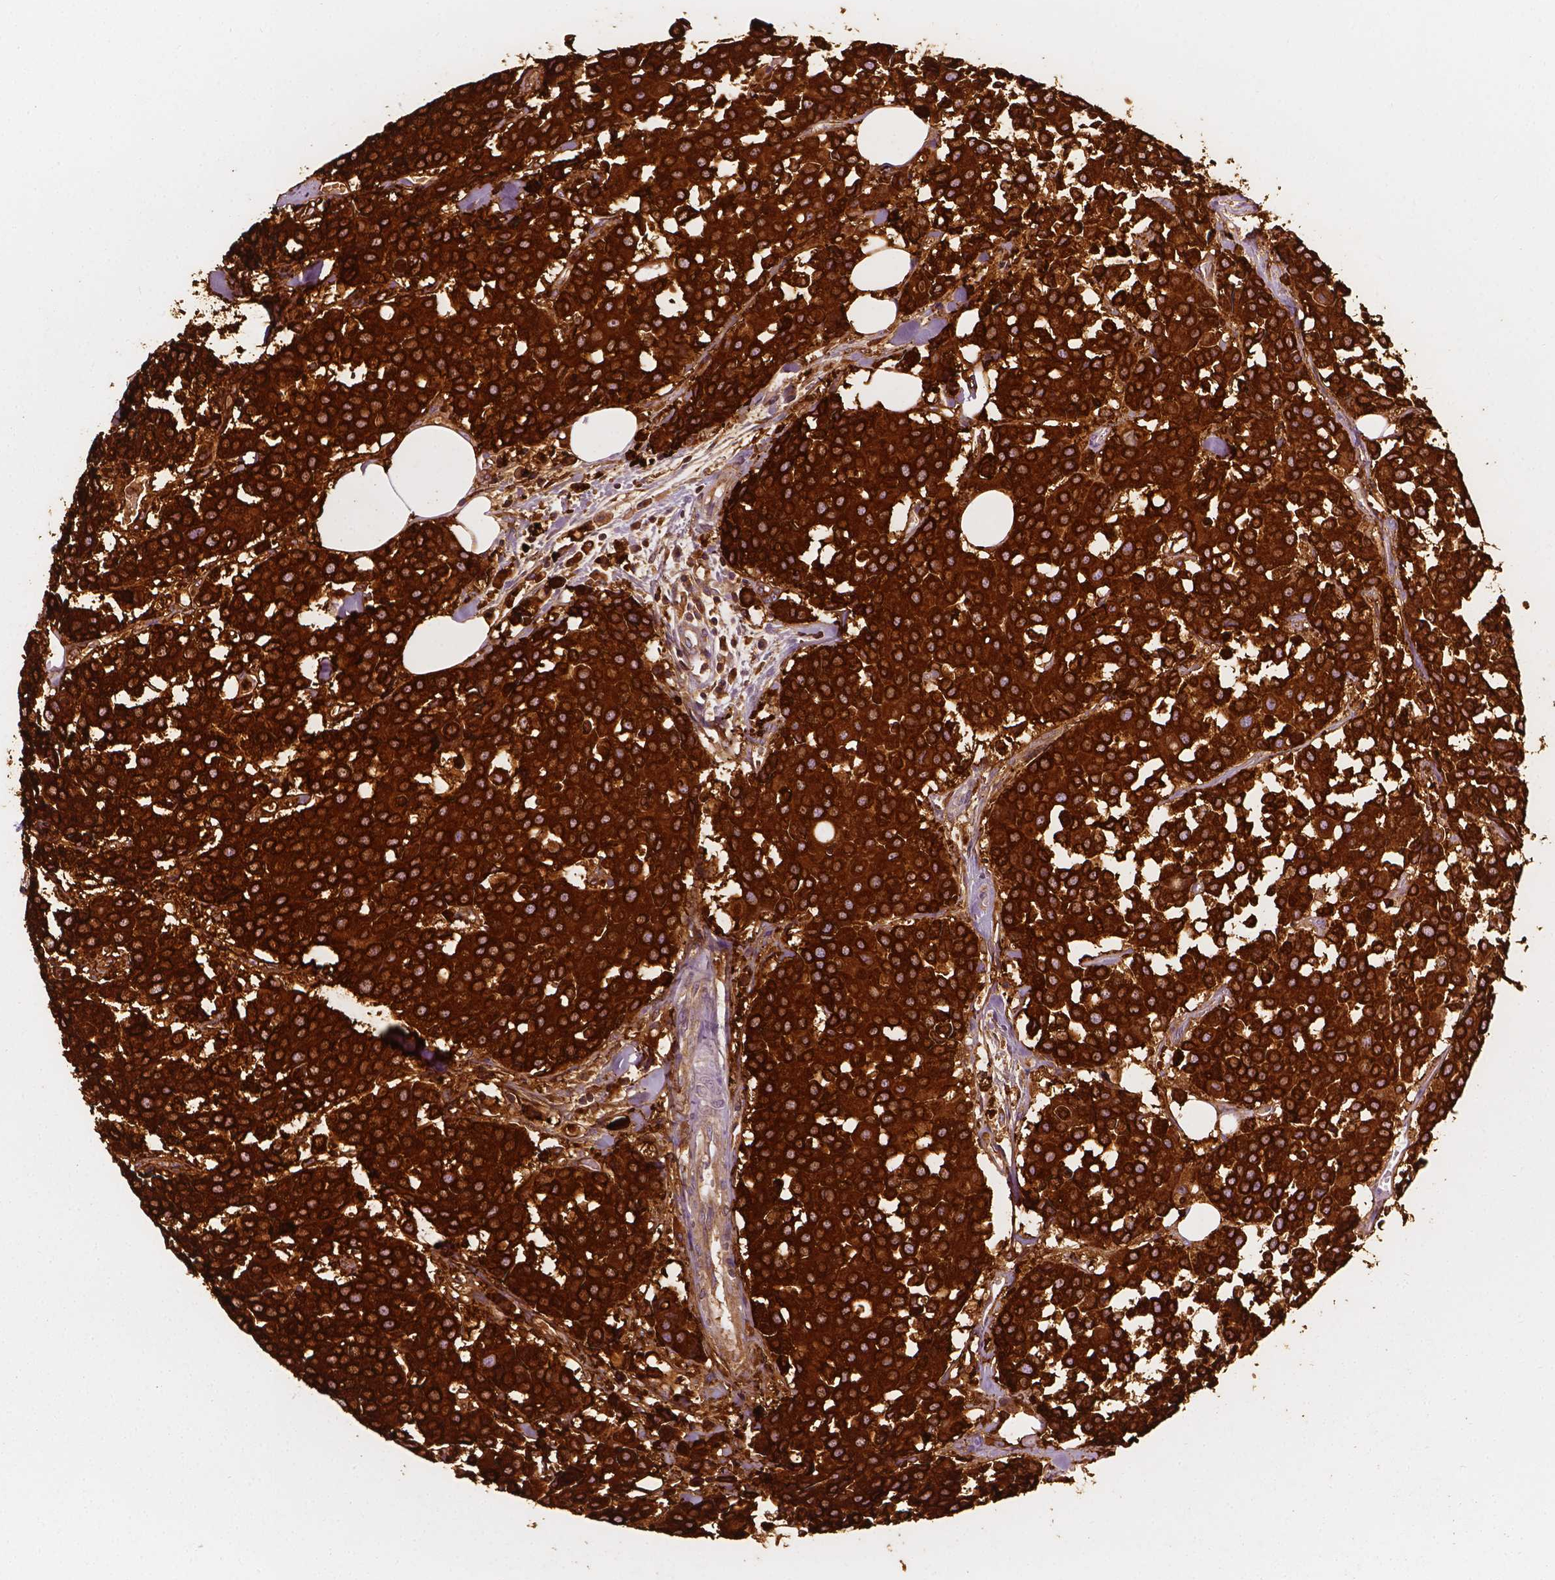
{"staining": {"intensity": "strong", "quantity": ">75%", "location": "cytoplasmic/membranous"}, "tissue": "carcinoid", "cell_type": "Tumor cells", "image_type": "cancer", "snomed": [{"axis": "morphology", "description": "Carcinoid, malignant, NOS"}, {"axis": "topography", "description": "Colon"}], "caption": "A high-resolution photomicrograph shows IHC staining of carcinoid, which exhibits strong cytoplasmic/membranous staining in about >75% of tumor cells.", "gene": "CES1", "patient": {"sex": "male", "age": 81}}